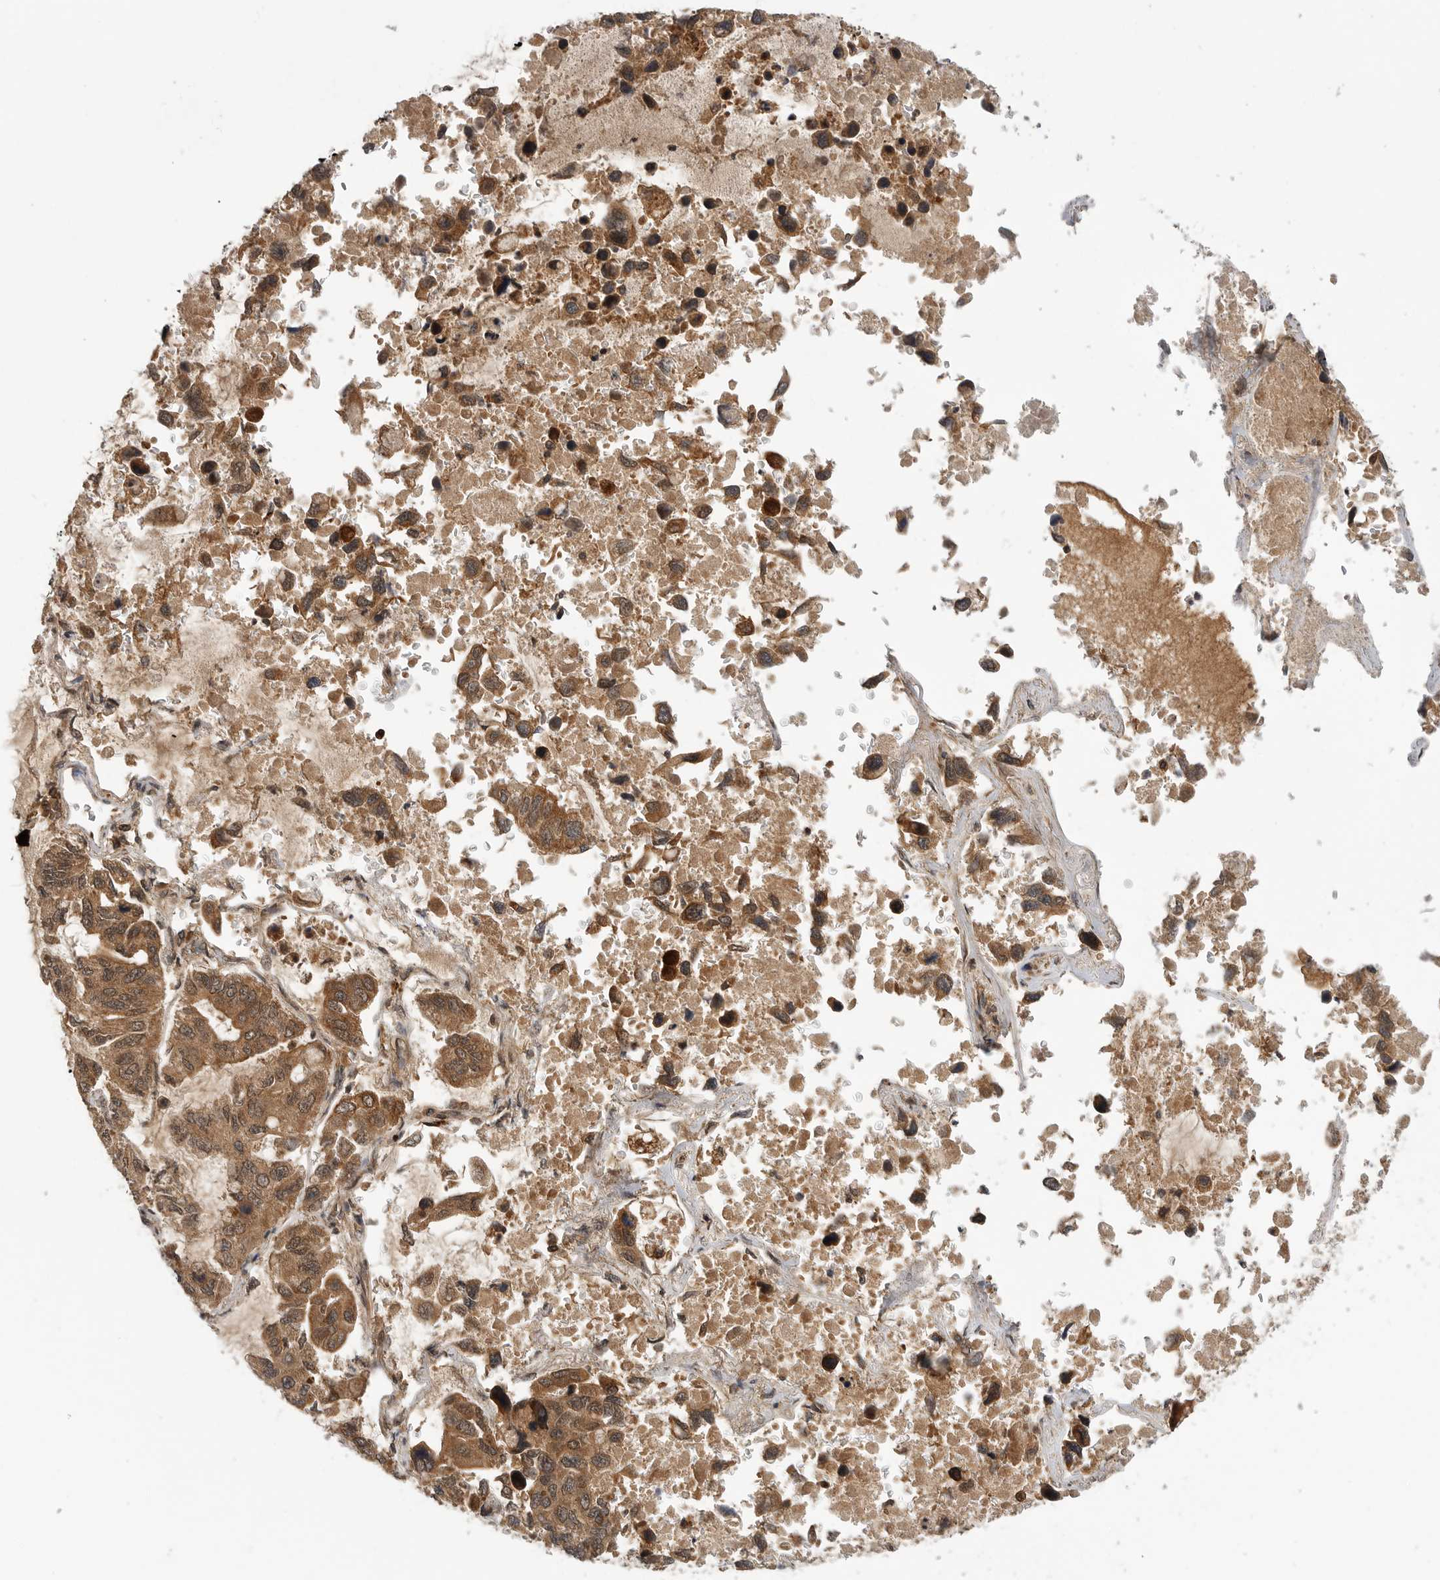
{"staining": {"intensity": "moderate", "quantity": ">75%", "location": "cytoplasmic/membranous"}, "tissue": "lung cancer", "cell_type": "Tumor cells", "image_type": "cancer", "snomed": [{"axis": "morphology", "description": "Adenocarcinoma, NOS"}, {"axis": "topography", "description": "Lung"}], "caption": "Lung adenocarcinoma stained with a brown dye displays moderate cytoplasmic/membranous positive expression in approximately >75% of tumor cells.", "gene": "PRDX4", "patient": {"sex": "male", "age": 64}}